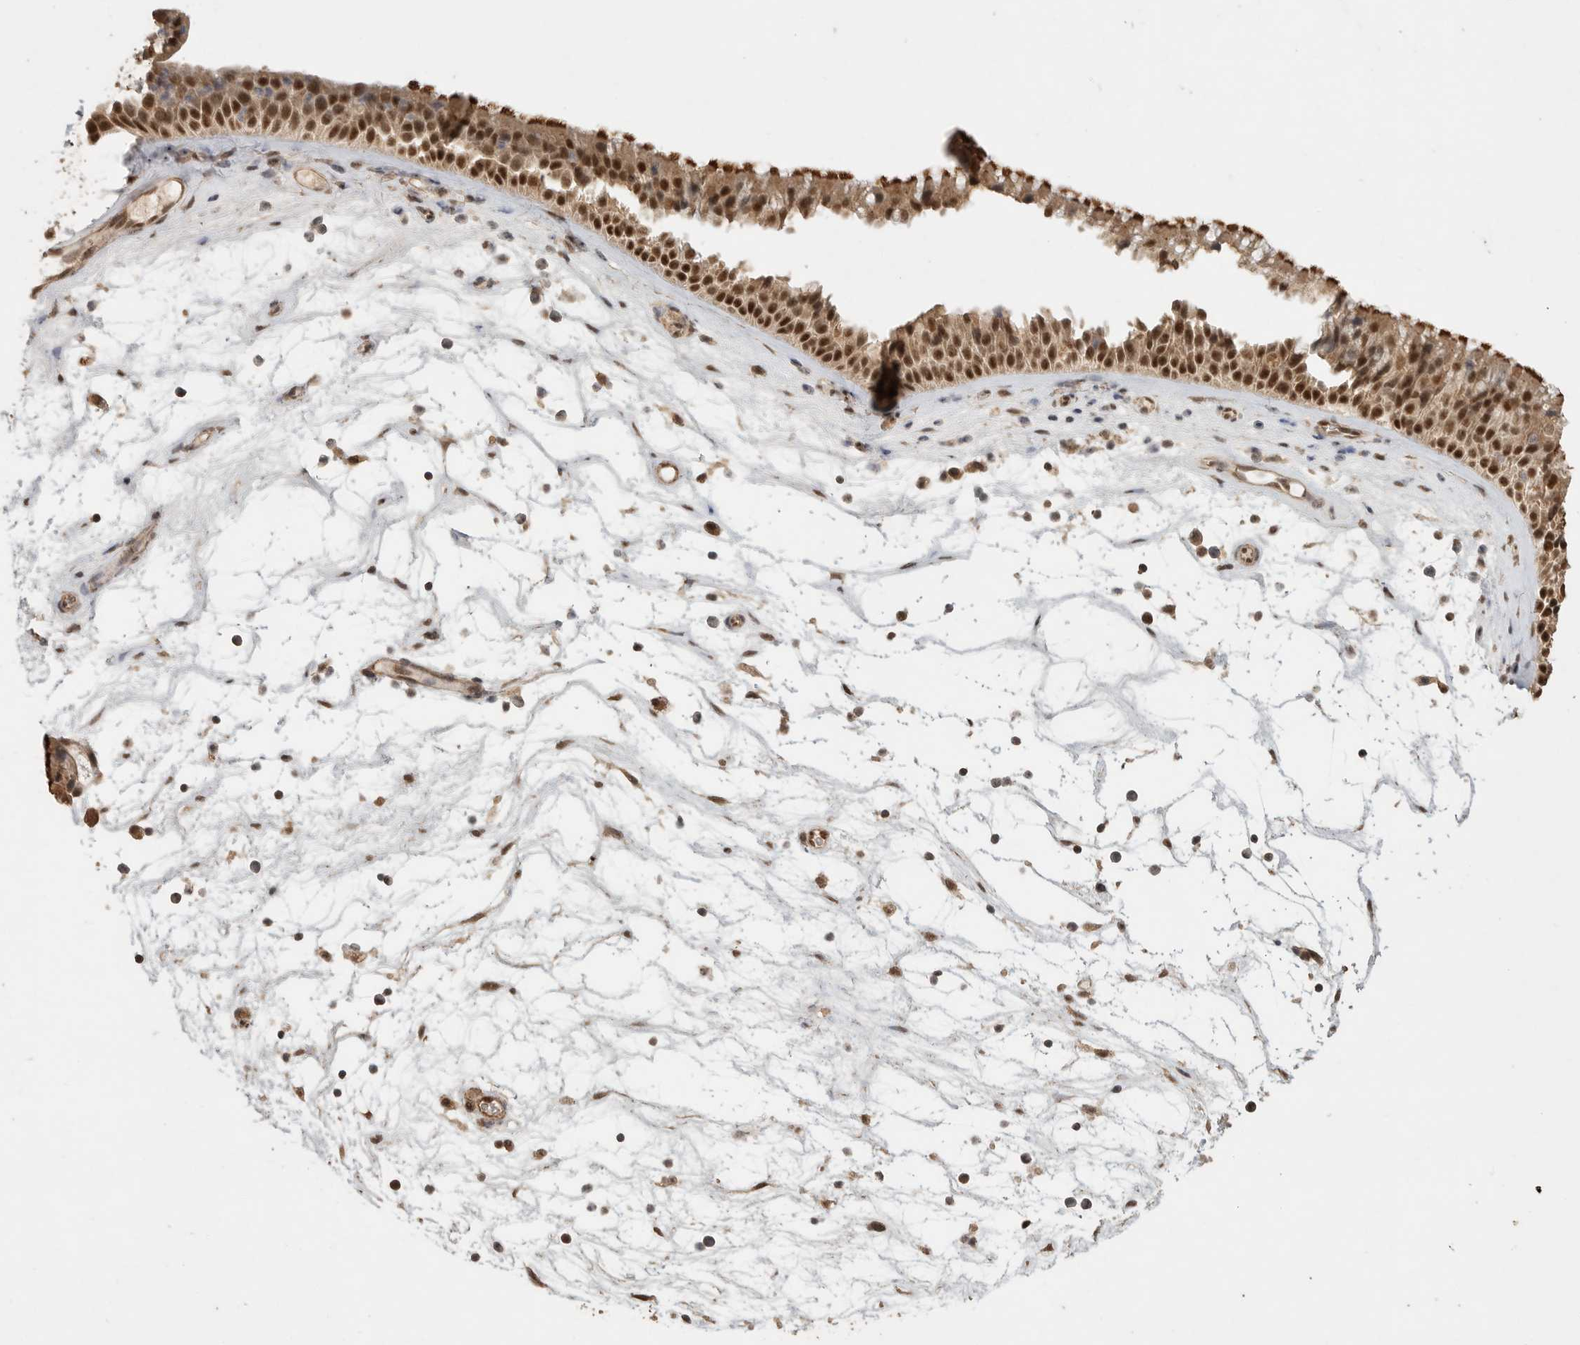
{"staining": {"intensity": "strong", "quantity": ">75%", "location": "cytoplasmic/membranous,nuclear"}, "tissue": "nasopharynx", "cell_type": "Respiratory epithelial cells", "image_type": "normal", "snomed": [{"axis": "morphology", "description": "Normal tissue, NOS"}, {"axis": "topography", "description": "Nasopharynx"}], "caption": "The micrograph displays a brown stain indicating the presence of a protein in the cytoplasmic/membranous,nuclear of respiratory epithelial cells in nasopharynx. Immunohistochemistry (ihc) stains the protein of interest in brown and the nuclei are stained blue.", "gene": "DFFA", "patient": {"sex": "male", "age": 64}}